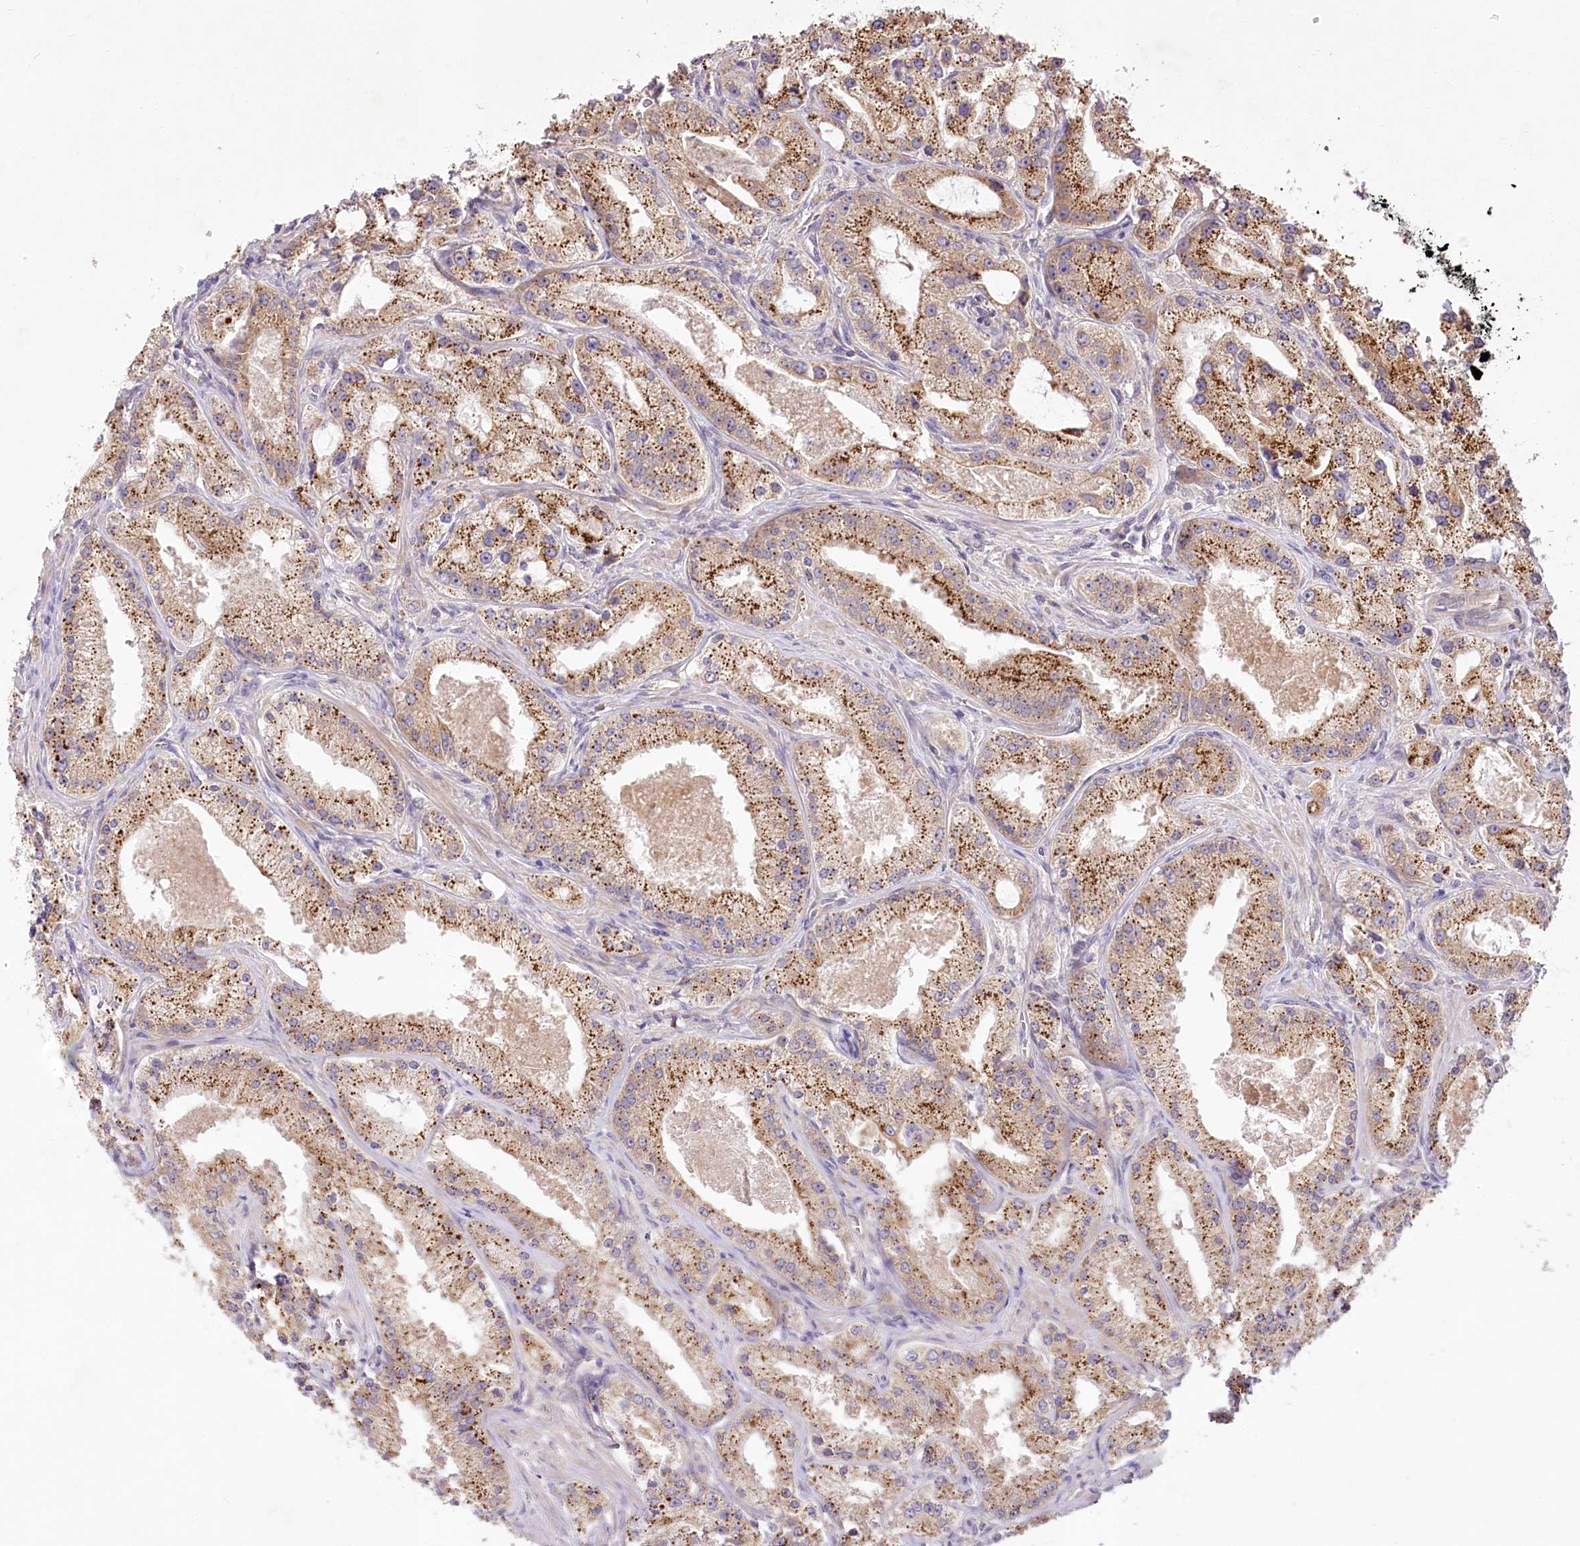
{"staining": {"intensity": "moderate", "quantity": ">75%", "location": "cytoplasmic/membranous"}, "tissue": "prostate cancer", "cell_type": "Tumor cells", "image_type": "cancer", "snomed": [{"axis": "morphology", "description": "Adenocarcinoma, Low grade"}, {"axis": "topography", "description": "Prostate"}], "caption": "There is medium levels of moderate cytoplasmic/membranous staining in tumor cells of adenocarcinoma (low-grade) (prostate), as demonstrated by immunohistochemical staining (brown color).", "gene": "PYROXD1", "patient": {"sex": "male", "age": 69}}